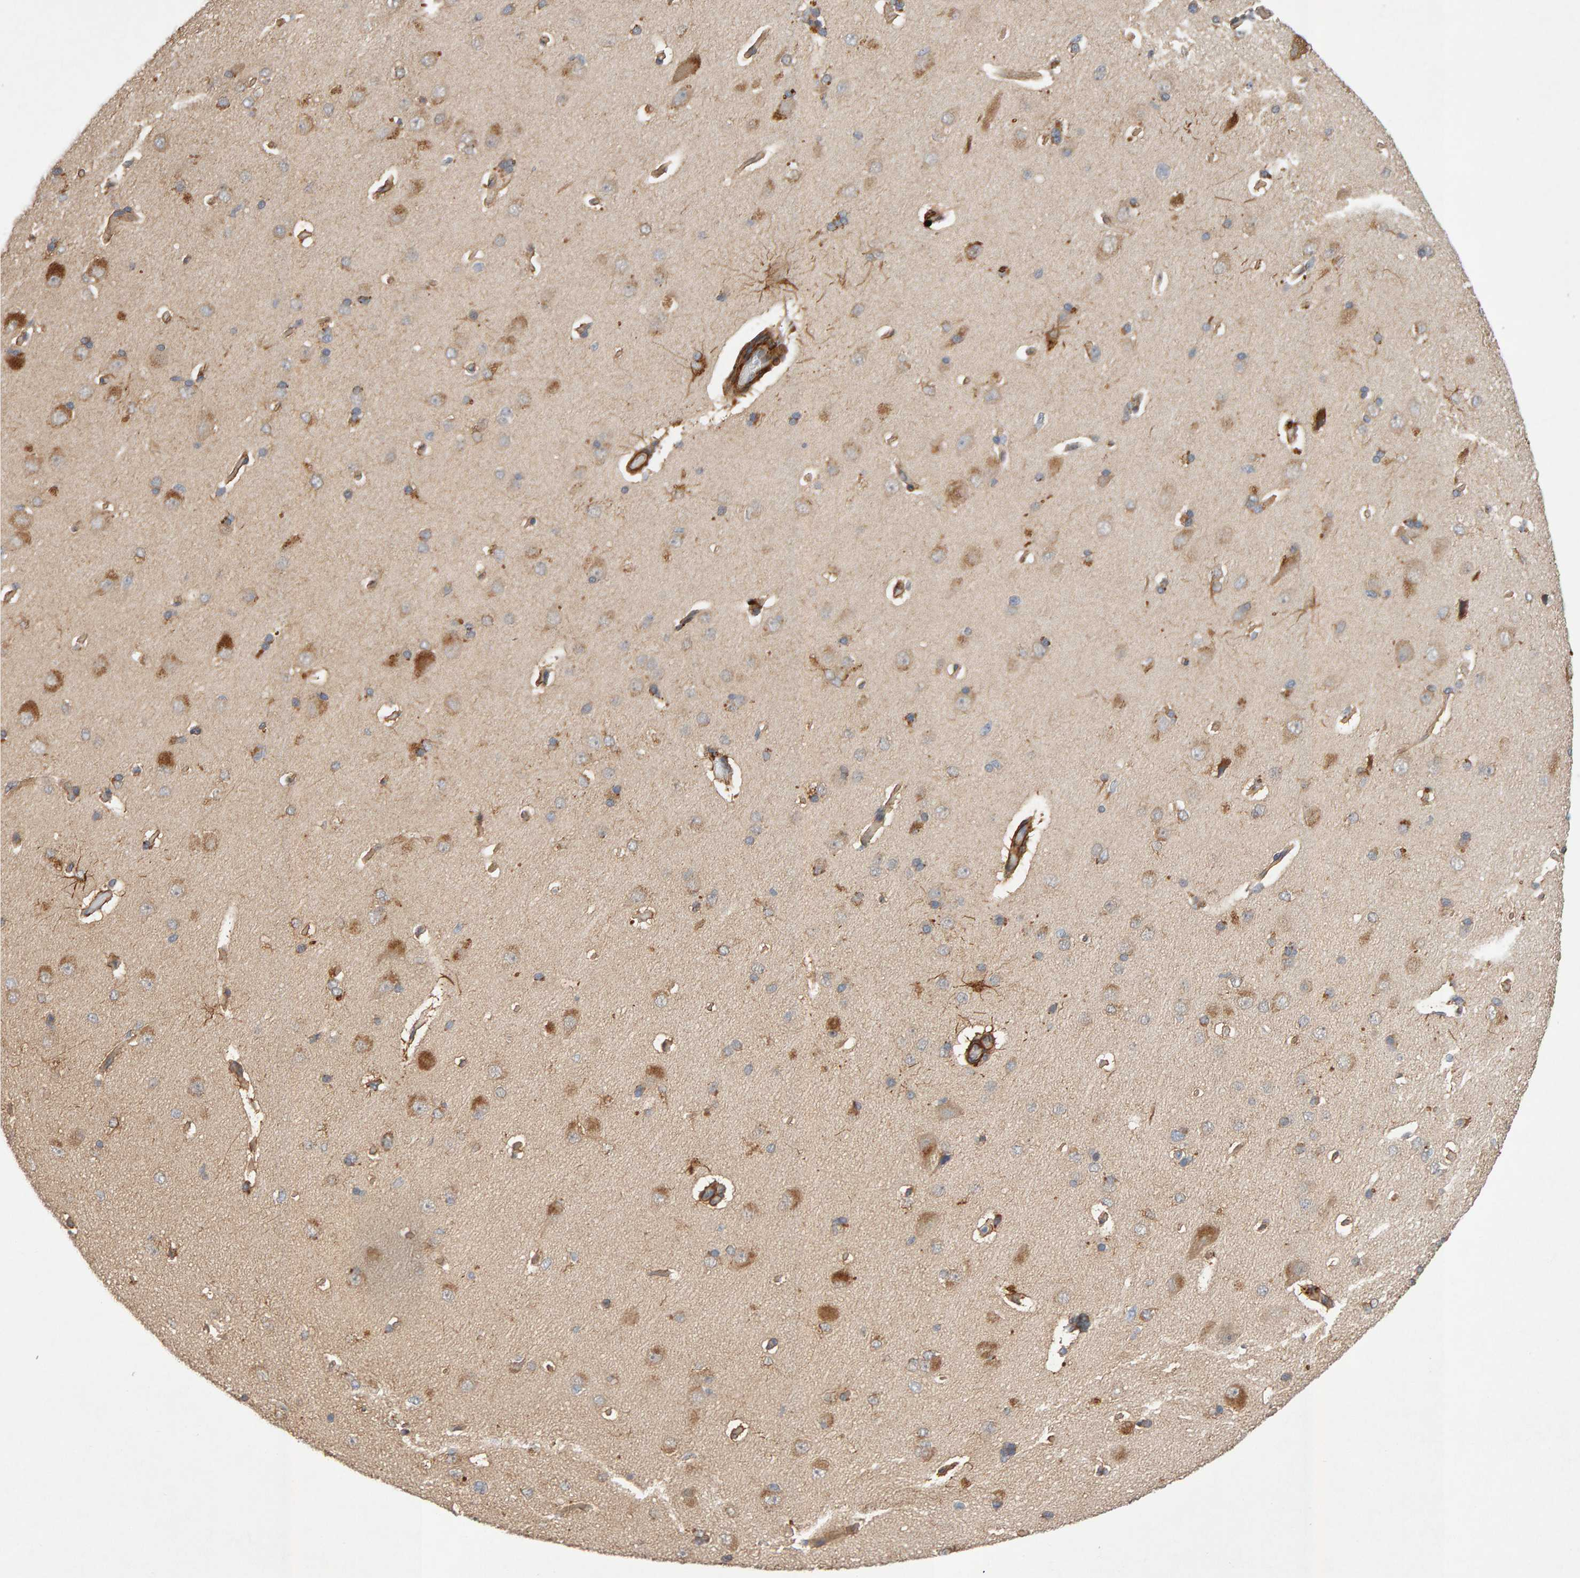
{"staining": {"intensity": "strong", "quantity": ">75%", "location": "cytoplasmic/membranous"}, "tissue": "cerebral cortex", "cell_type": "Endothelial cells", "image_type": "normal", "snomed": [{"axis": "morphology", "description": "Normal tissue, NOS"}, {"axis": "topography", "description": "Cerebral cortex"}], "caption": "Immunohistochemistry of unremarkable human cerebral cortex demonstrates high levels of strong cytoplasmic/membranous staining in approximately >75% of endothelial cells. Using DAB (3,3'-diaminobenzidine) (brown) and hematoxylin (blue) stains, captured at high magnification using brightfield microscopy.", "gene": "RNF19A", "patient": {"sex": "male", "age": 62}}